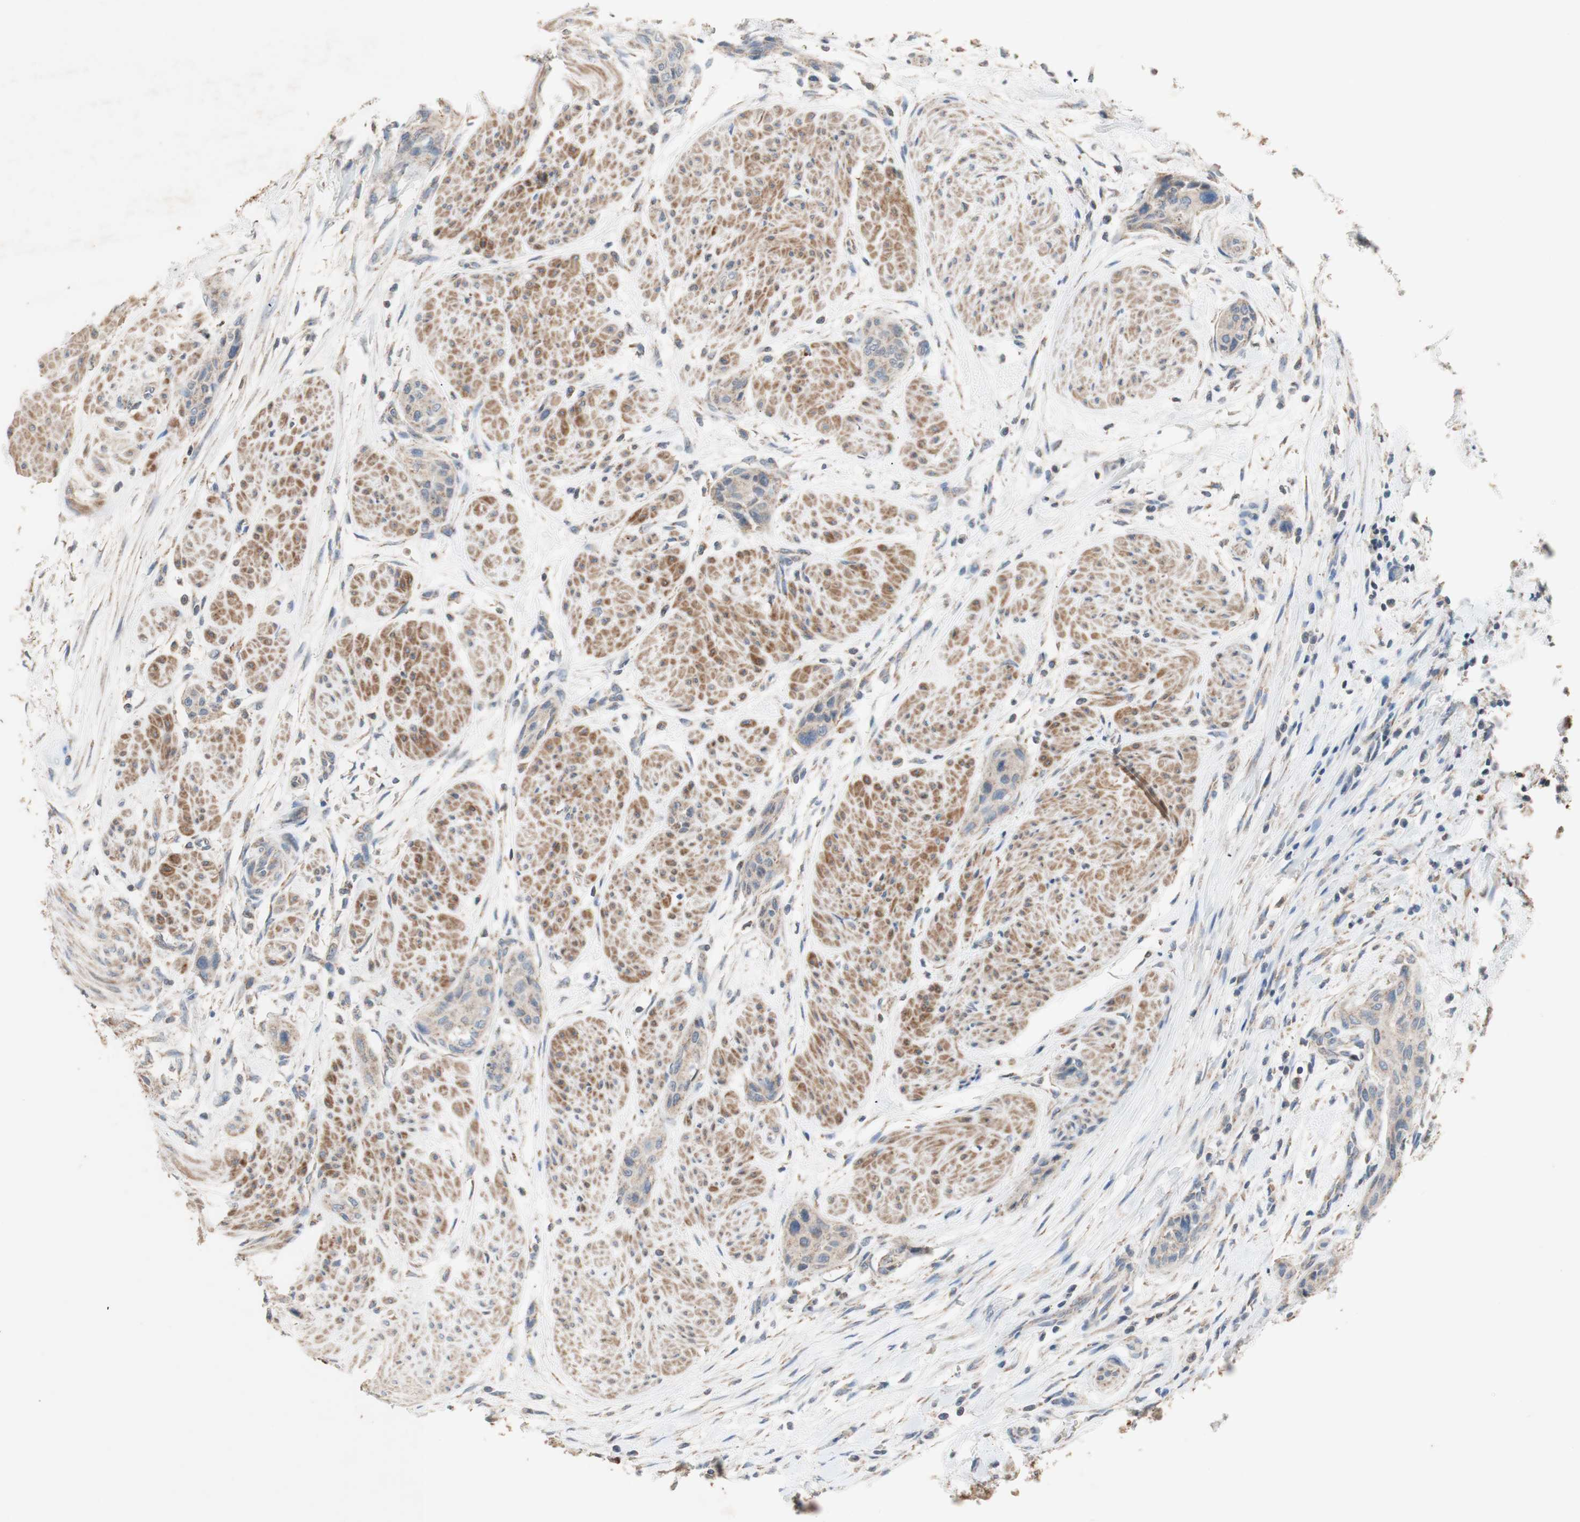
{"staining": {"intensity": "weak", "quantity": "25%-75%", "location": "cytoplasmic/membranous"}, "tissue": "urothelial cancer", "cell_type": "Tumor cells", "image_type": "cancer", "snomed": [{"axis": "morphology", "description": "Urothelial carcinoma, High grade"}, {"axis": "topography", "description": "Urinary bladder"}], "caption": "Approximately 25%-75% of tumor cells in urothelial cancer demonstrate weak cytoplasmic/membranous protein positivity as visualized by brown immunohistochemical staining.", "gene": "PTGIS", "patient": {"sex": "male", "age": 35}}